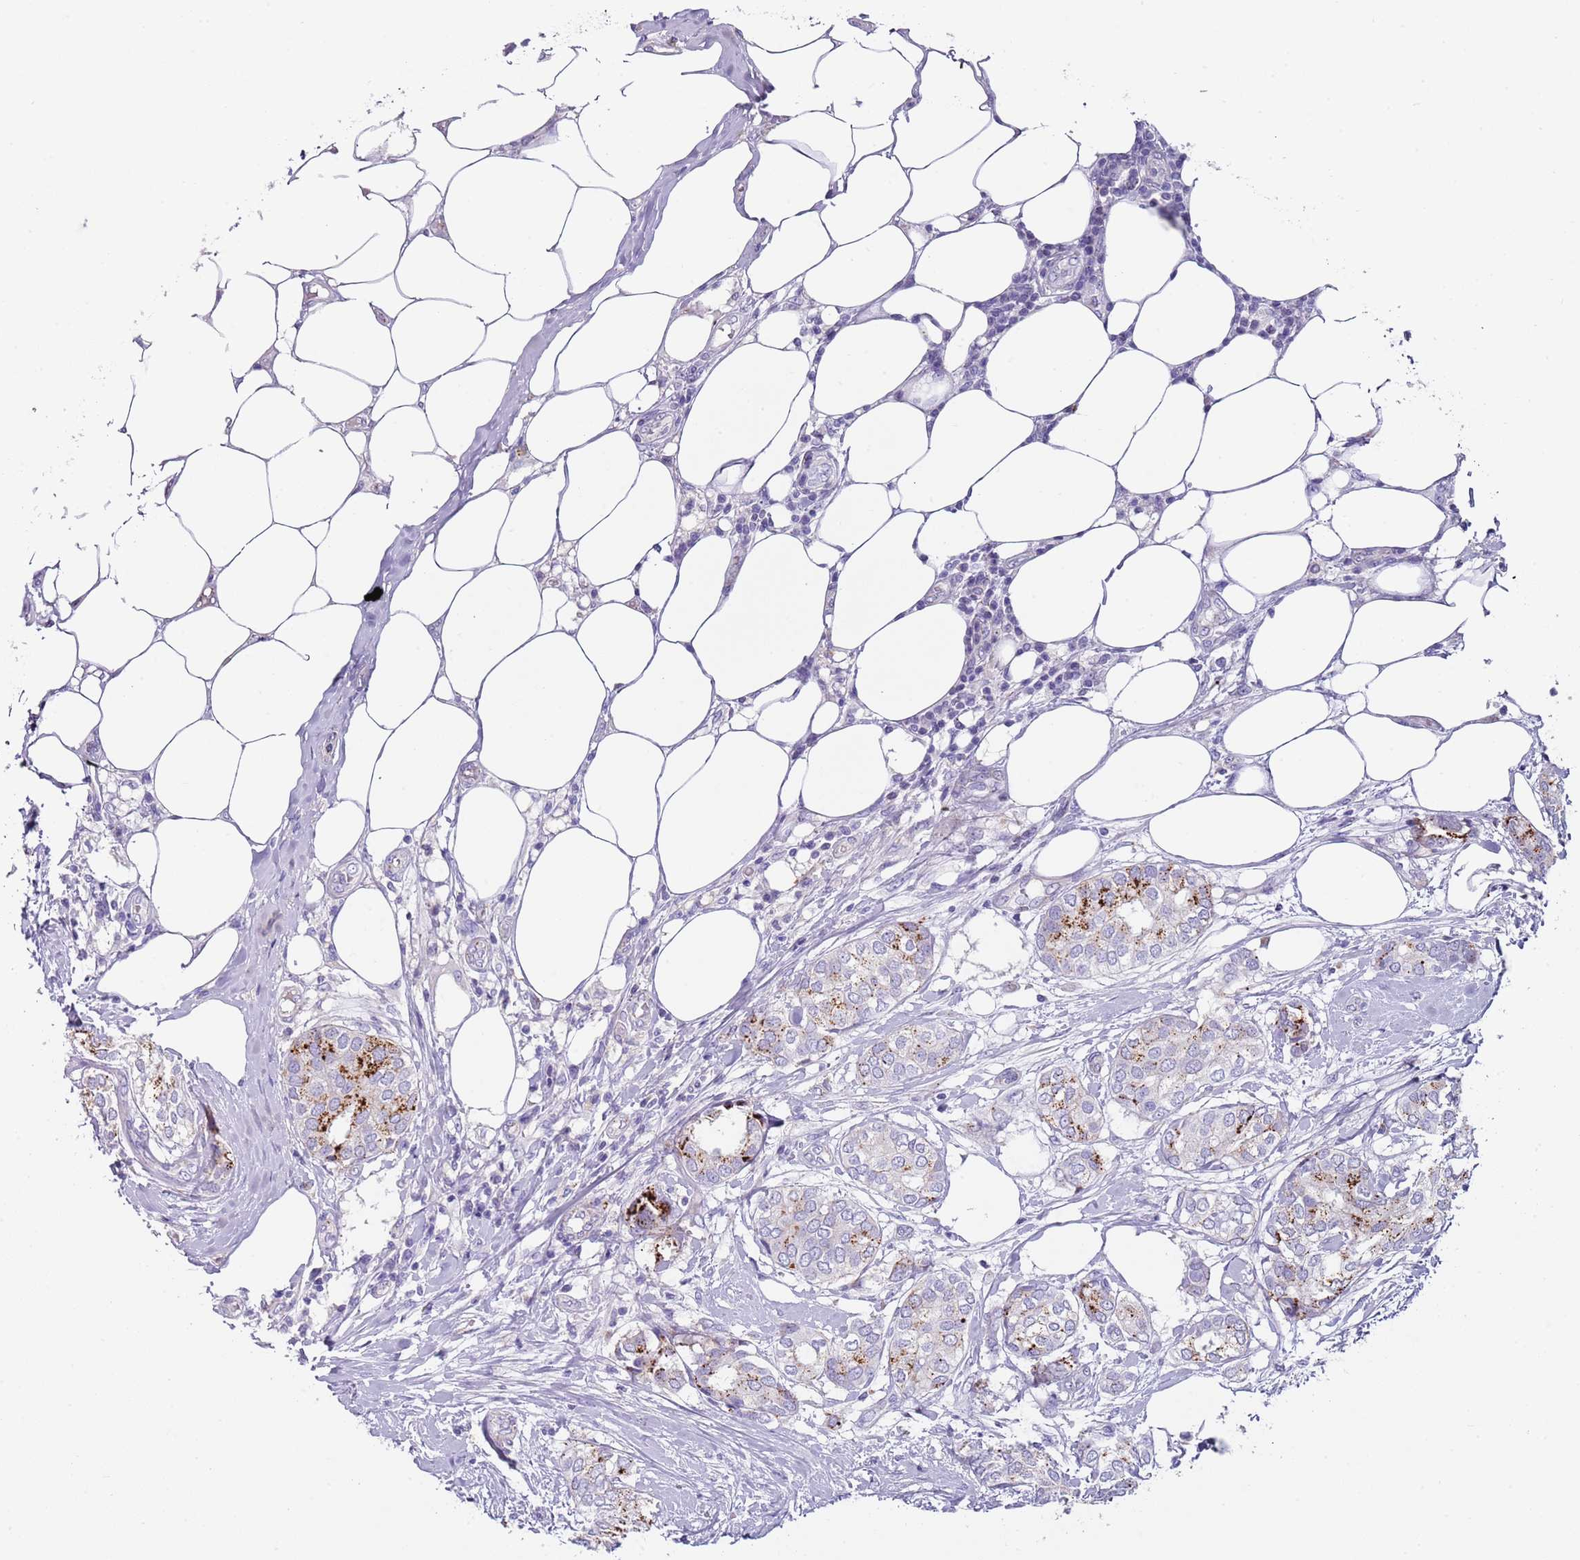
{"staining": {"intensity": "strong", "quantity": "25%-75%", "location": "cytoplasmic/membranous"}, "tissue": "breast cancer", "cell_type": "Tumor cells", "image_type": "cancer", "snomed": [{"axis": "morphology", "description": "Duct carcinoma"}, {"axis": "topography", "description": "Breast"}], "caption": "Strong cytoplasmic/membranous protein staining is appreciated in approximately 25%-75% of tumor cells in breast invasive ductal carcinoma. Immunohistochemistry (ihc) stains the protein in brown and the nuclei are stained blue.", "gene": "LRRN3", "patient": {"sex": "female", "age": 73}}